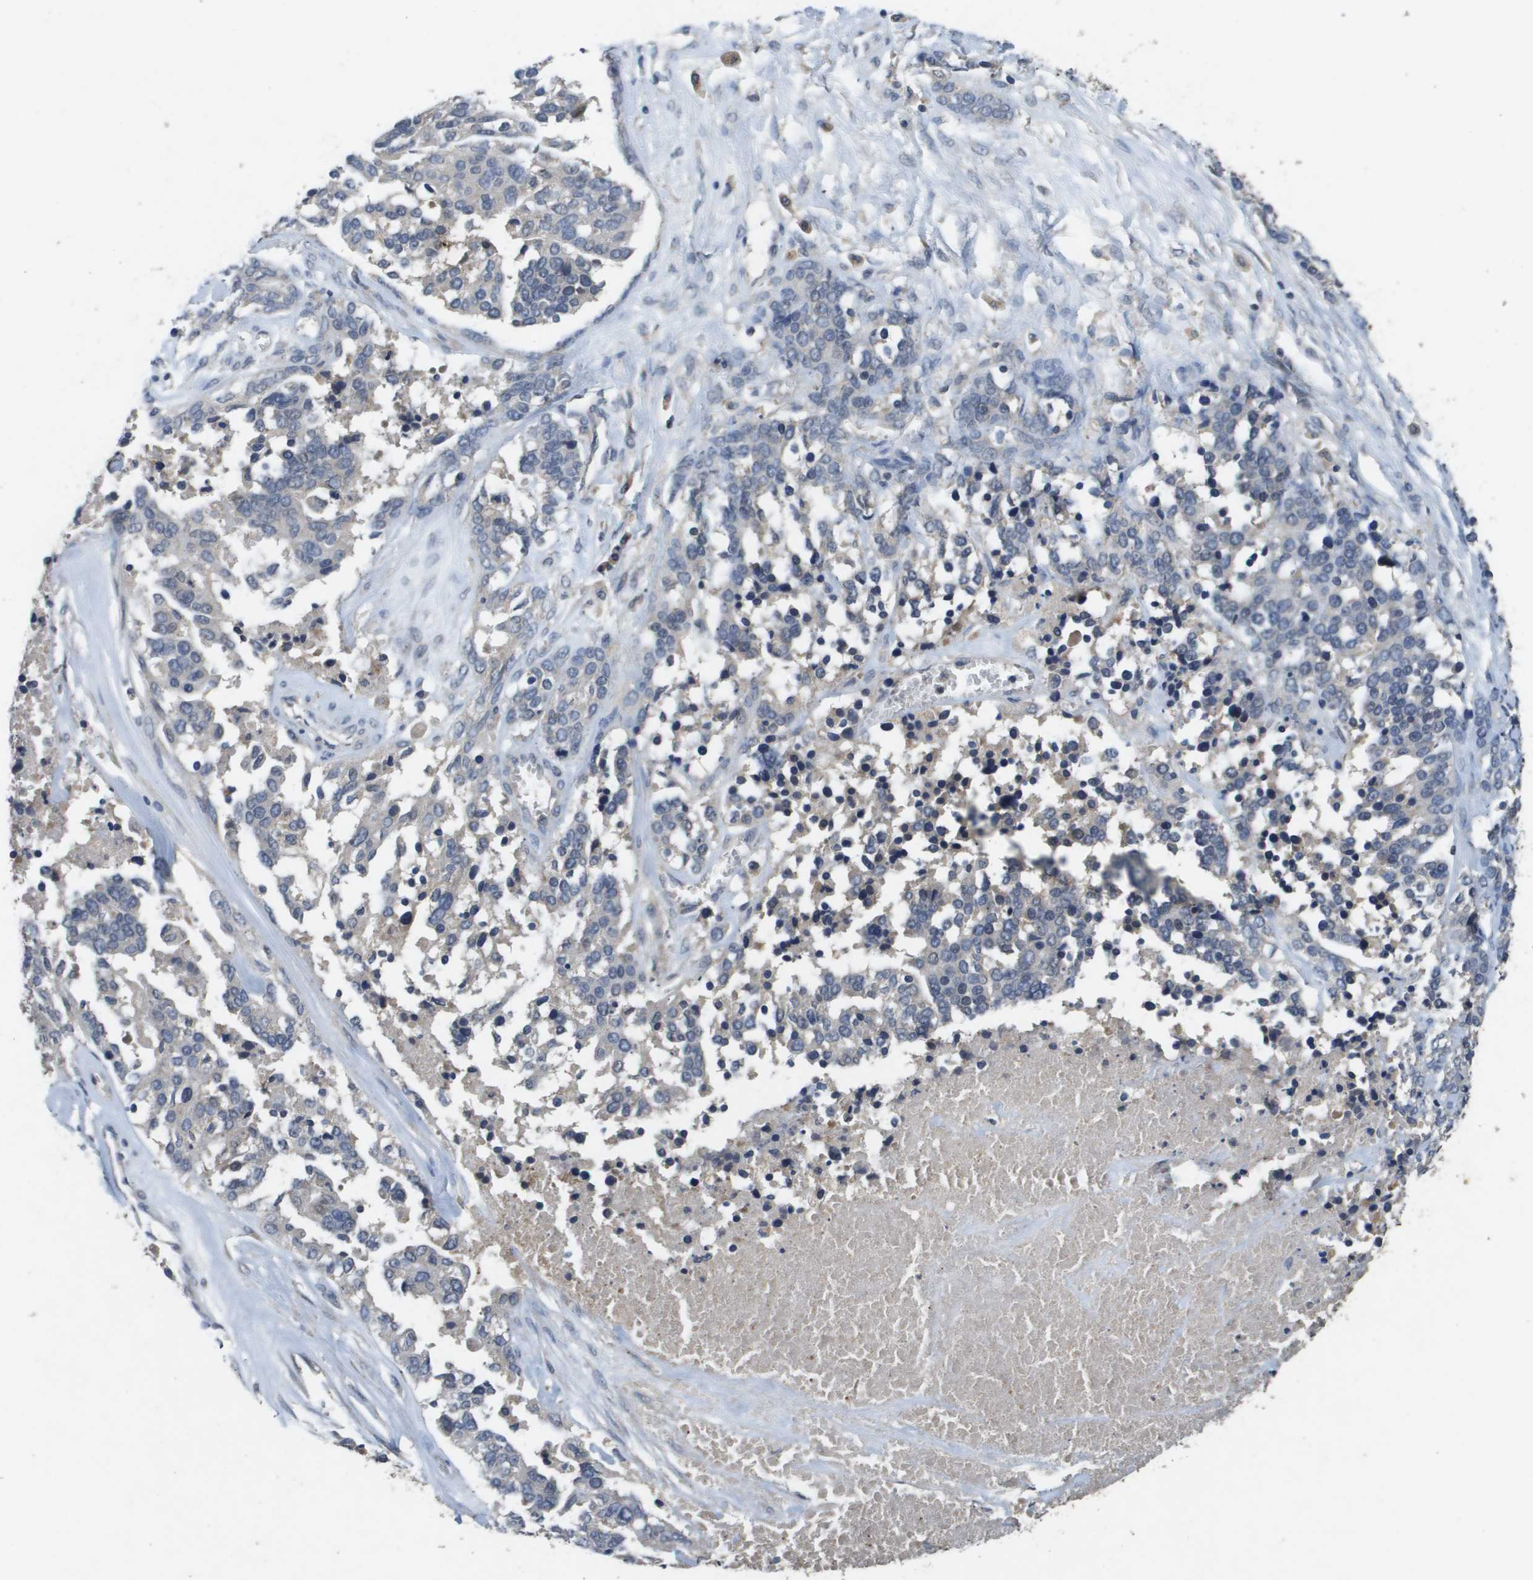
{"staining": {"intensity": "negative", "quantity": "none", "location": "none"}, "tissue": "ovarian cancer", "cell_type": "Tumor cells", "image_type": "cancer", "snomed": [{"axis": "morphology", "description": "Cystadenocarcinoma, serous, NOS"}, {"axis": "topography", "description": "Ovary"}], "caption": "Tumor cells are negative for protein expression in human ovarian cancer (serous cystadenocarcinoma). (Stains: DAB IHC with hematoxylin counter stain, Microscopy: brightfield microscopy at high magnification).", "gene": "PROC", "patient": {"sex": "female", "age": 44}}